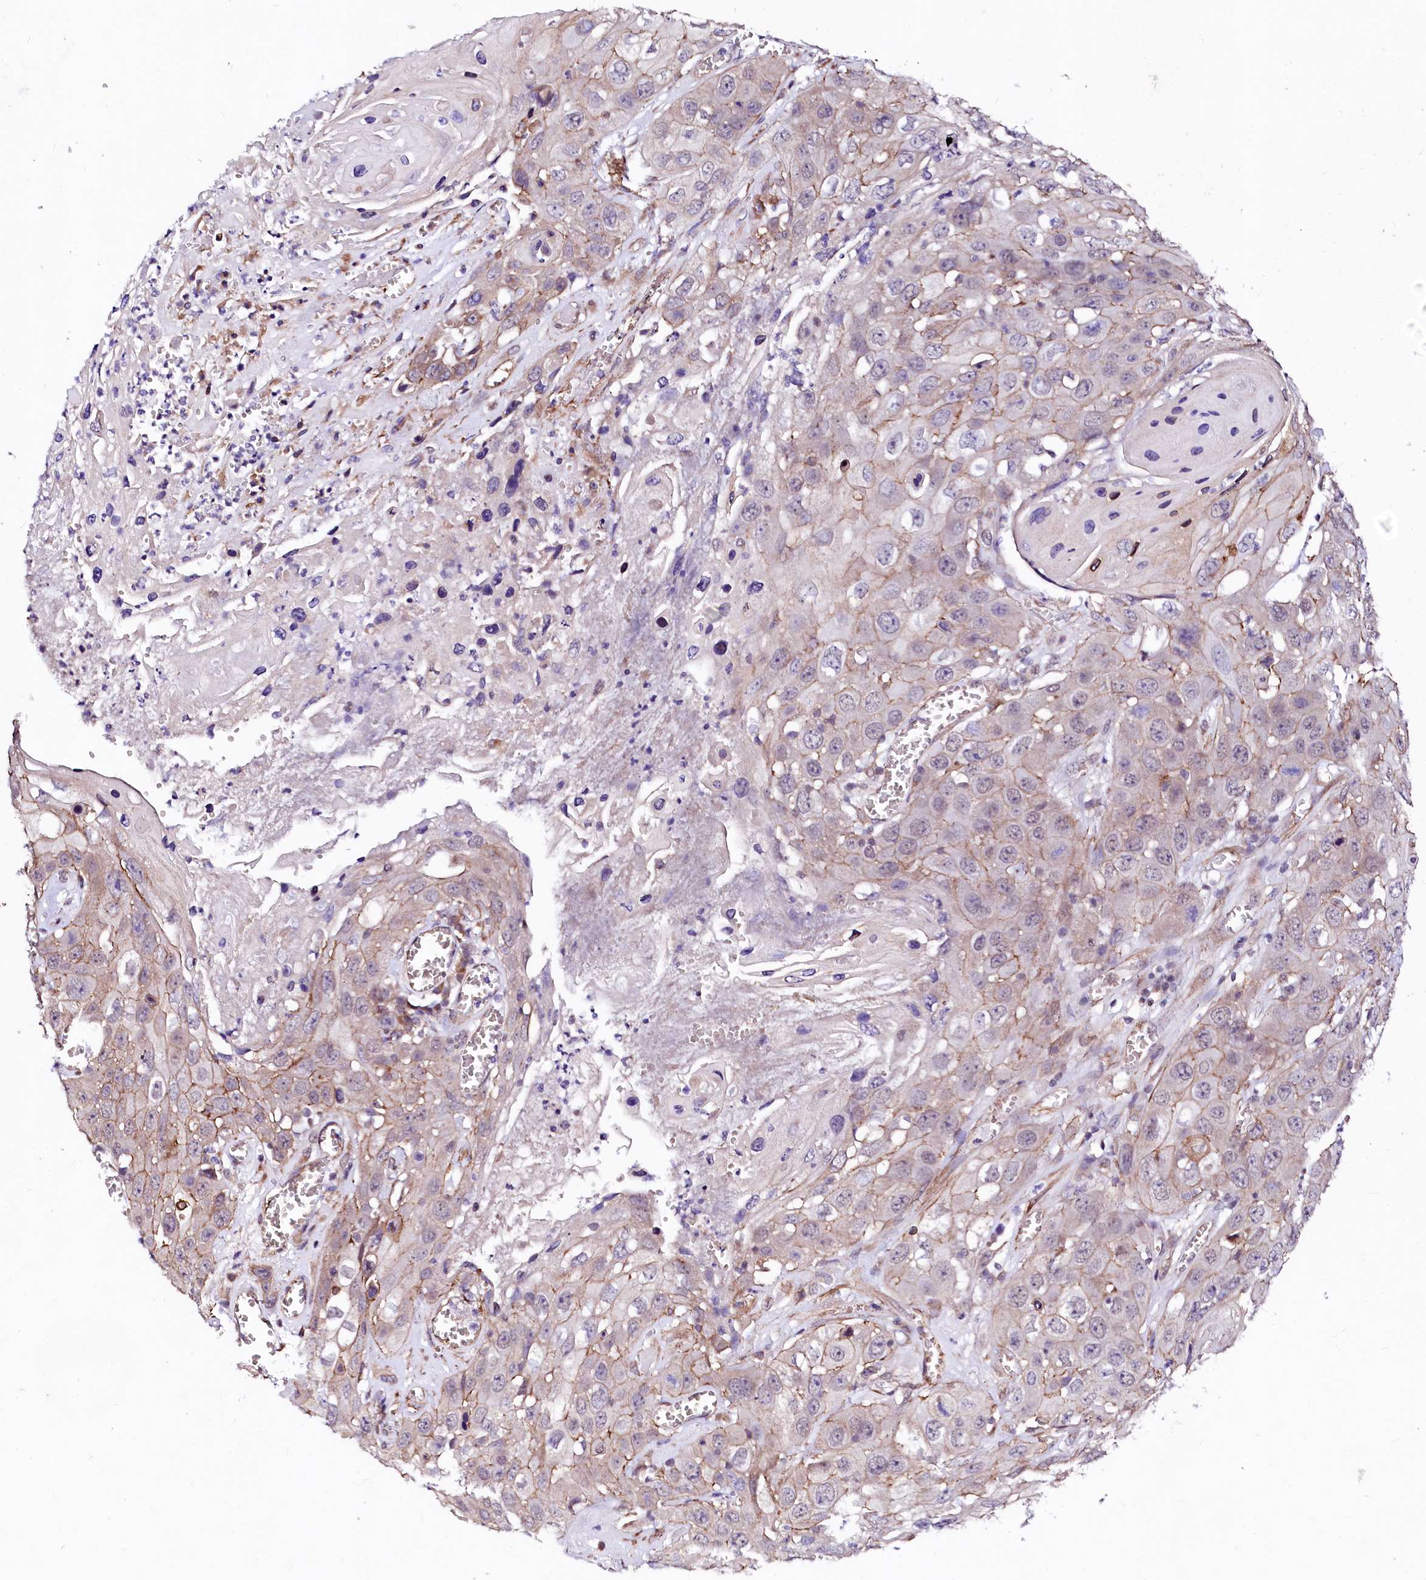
{"staining": {"intensity": "weak", "quantity": "25%-75%", "location": "cytoplasmic/membranous"}, "tissue": "skin cancer", "cell_type": "Tumor cells", "image_type": "cancer", "snomed": [{"axis": "morphology", "description": "Squamous cell carcinoma, NOS"}, {"axis": "topography", "description": "Skin"}], "caption": "IHC of human skin cancer reveals low levels of weak cytoplasmic/membranous staining in approximately 25%-75% of tumor cells.", "gene": "GPR176", "patient": {"sex": "male", "age": 55}}